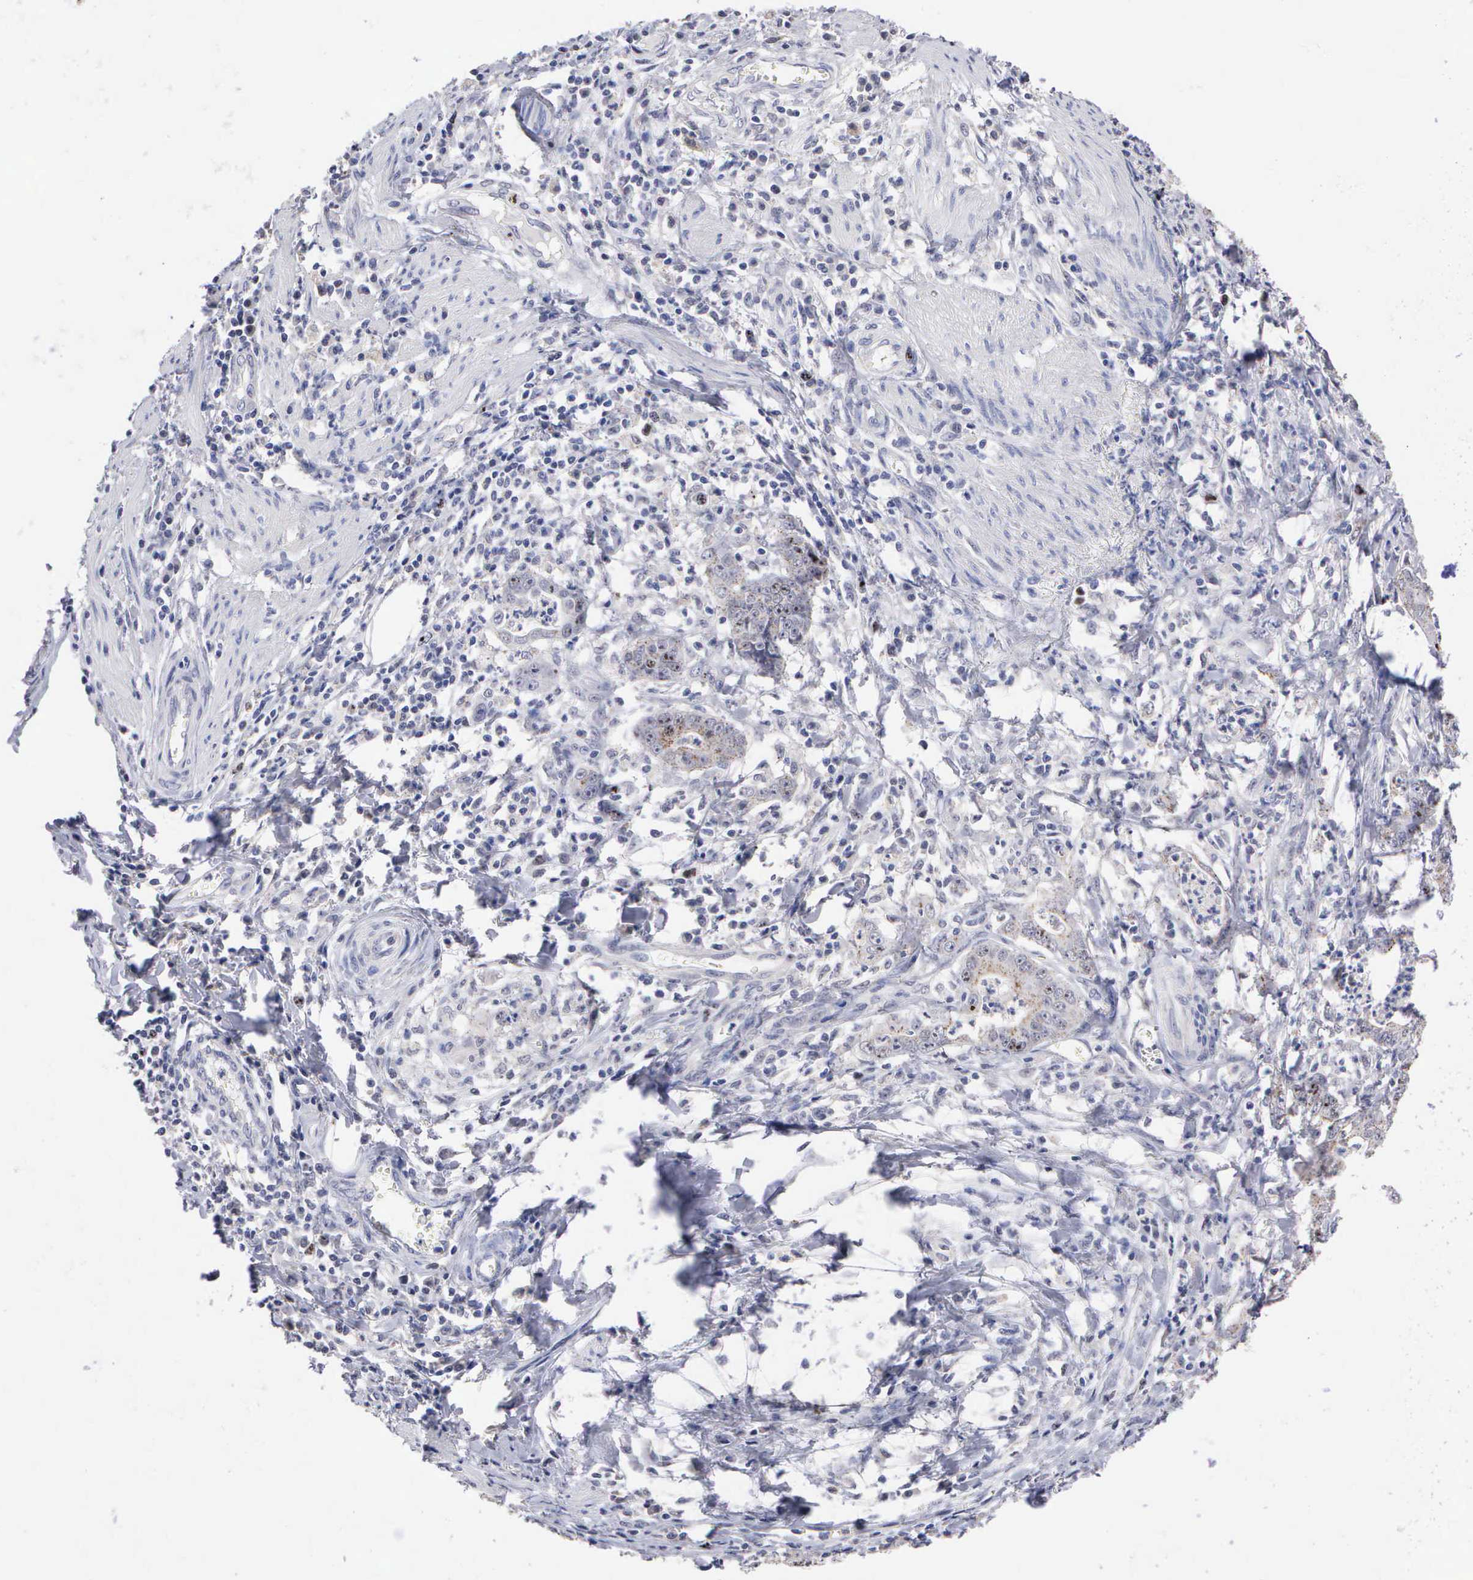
{"staining": {"intensity": "weak", "quantity": "25%-75%", "location": "cytoplasmic/membranous"}, "tissue": "stomach cancer", "cell_type": "Tumor cells", "image_type": "cancer", "snomed": [{"axis": "morphology", "description": "Adenocarcinoma, NOS"}, {"axis": "topography", "description": "Stomach, lower"}], "caption": "About 25%-75% of tumor cells in human stomach cancer (adenocarcinoma) display weak cytoplasmic/membranous protein expression as visualized by brown immunohistochemical staining.", "gene": "KDM6A", "patient": {"sex": "female", "age": 86}}